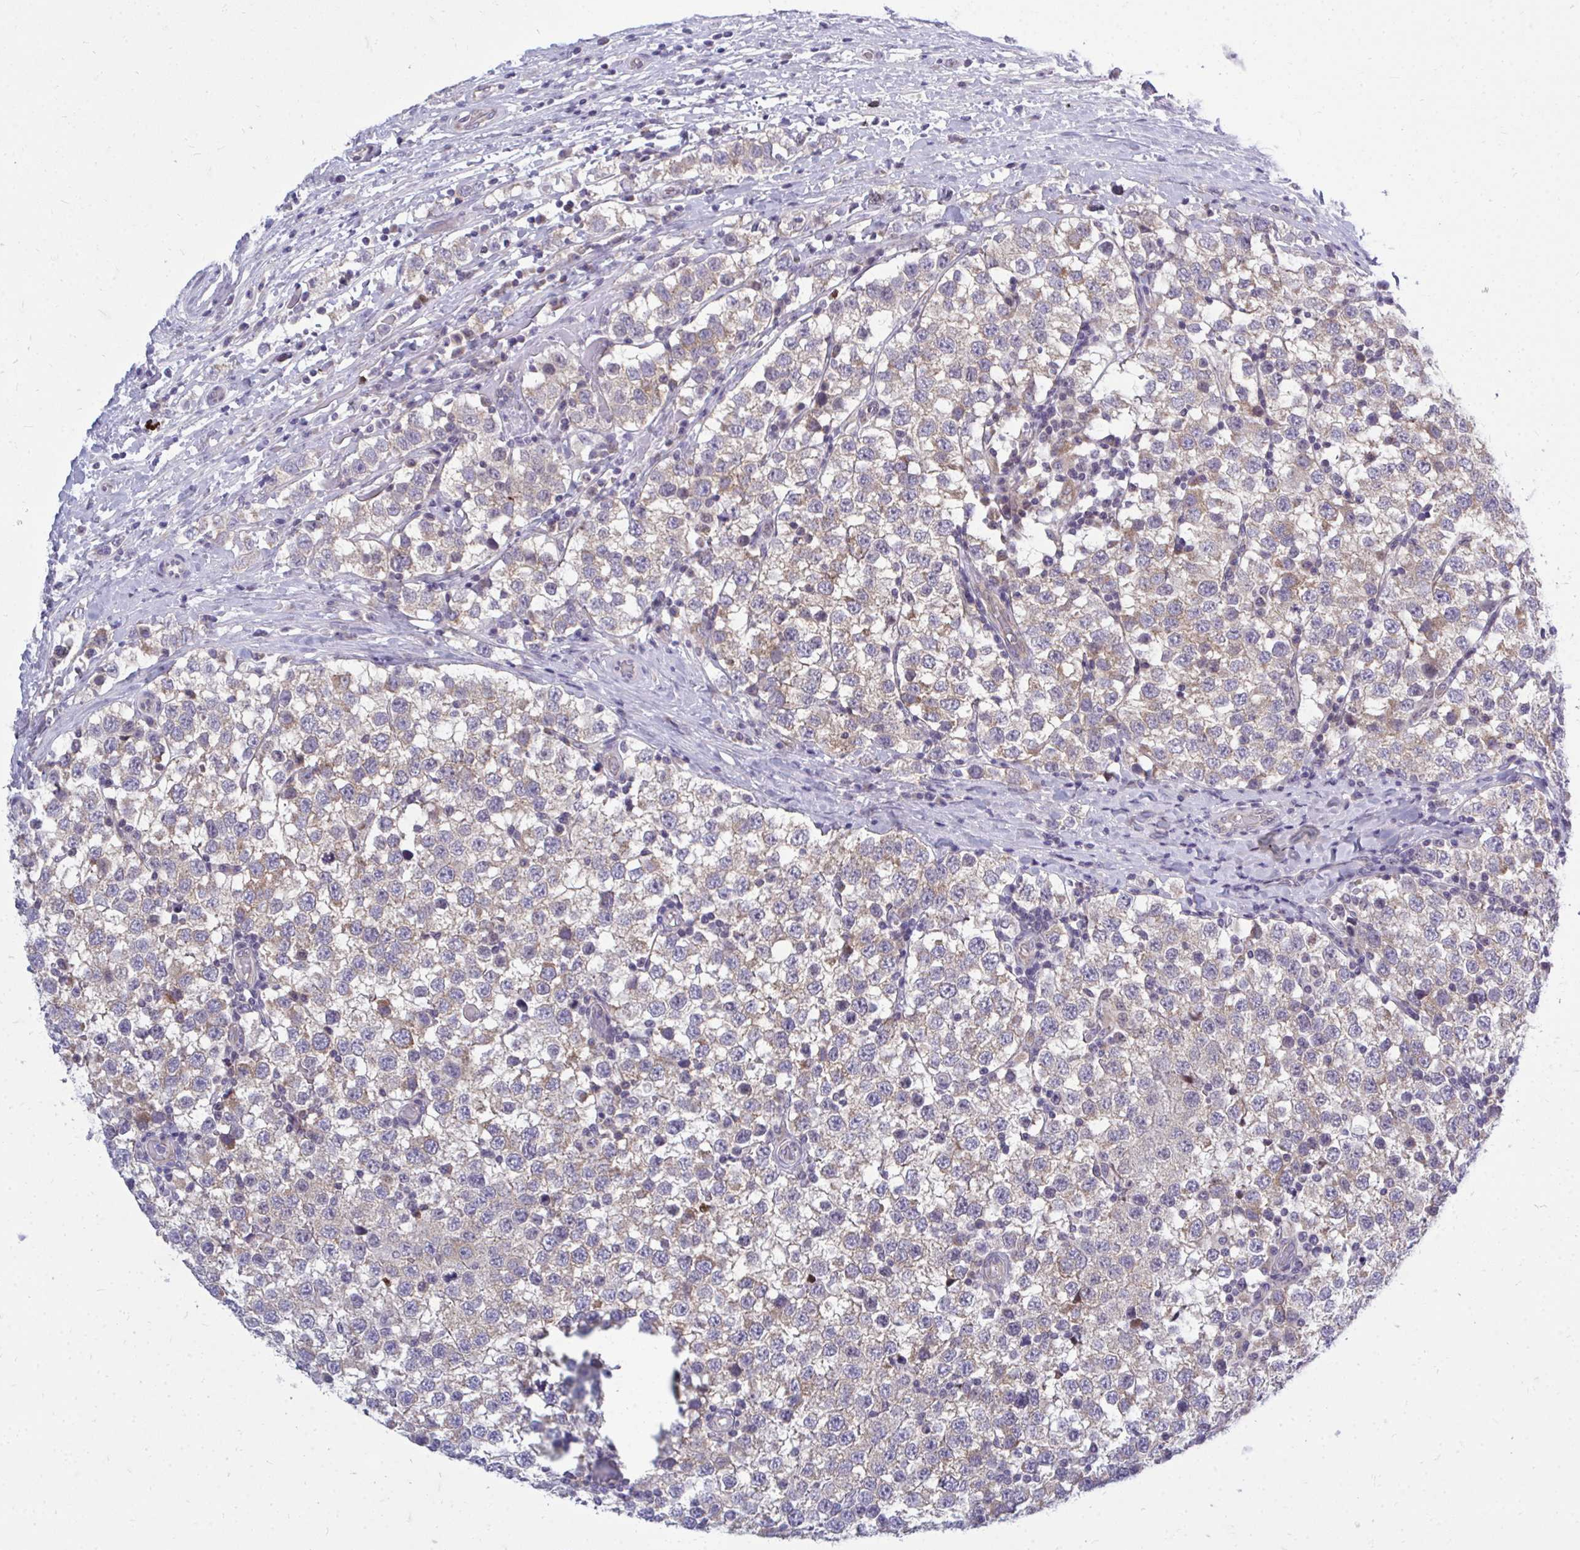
{"staining": {"intensity": "weak", "quantity": "25%-75%", "location": "cytoplasmic/membranous"}, "tissue": "testis cancer", "cell_type": "Tumor cells", "image_type": "cancer", "snomed": [{"axis": "morphology", "description": "Seminoma, NOS"}, {"axis": "topography", "description": "Testis"}], "caption": "Seminoma (testis) stained with a brown dye demonstrates weak cytoplasmic/membranous positive expression in approximately 25%-75% of tumor cells.", "gene": "ACSL5", "patient": {"sex": "male", "age": 34}}